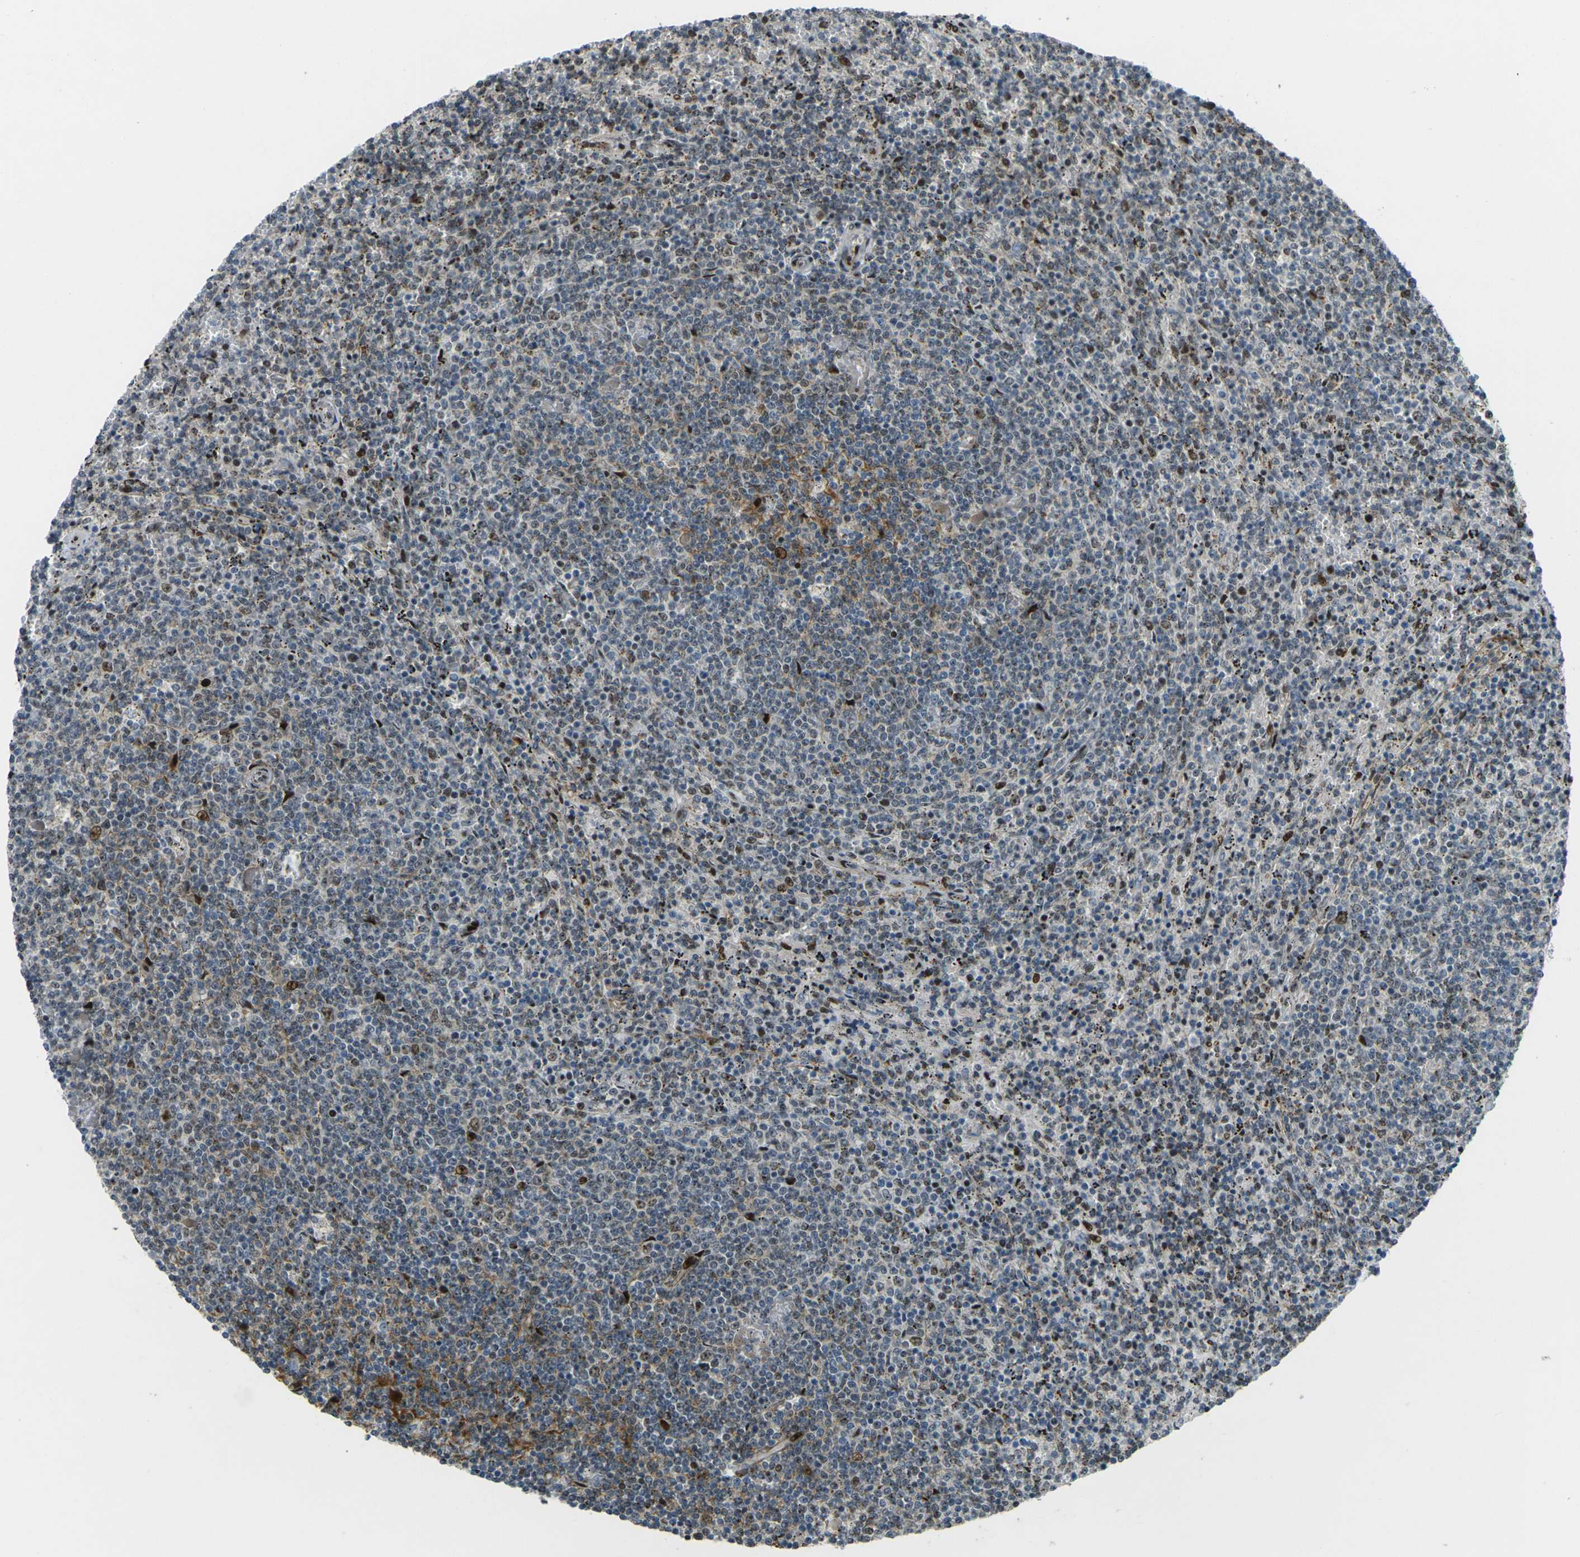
{"staining": {"intensity": "moderate", "quantity": "25%-75%", "location": "nuclear"}, "tissue": "lymphoma", "cell_type": "Tumor cells", "image_type": "cancer", "snomed": [{"axis": "morphology", "description": "Malignant lymphoma, non-Hodgkin's type, Low grade"}, {"axis": "topography", "description": "Spleen"}], "caption": "Protein staining displays moderate nuclear positivity in approximately 25%-75% of tumor cells in malignant lymphoma, non-Hodgkin's type (low-grade). The protein is shown in brown color, while the nuclei are stained blue.", "gene": "UBE2C", "patient": {"sex": "female", "age": 50}}